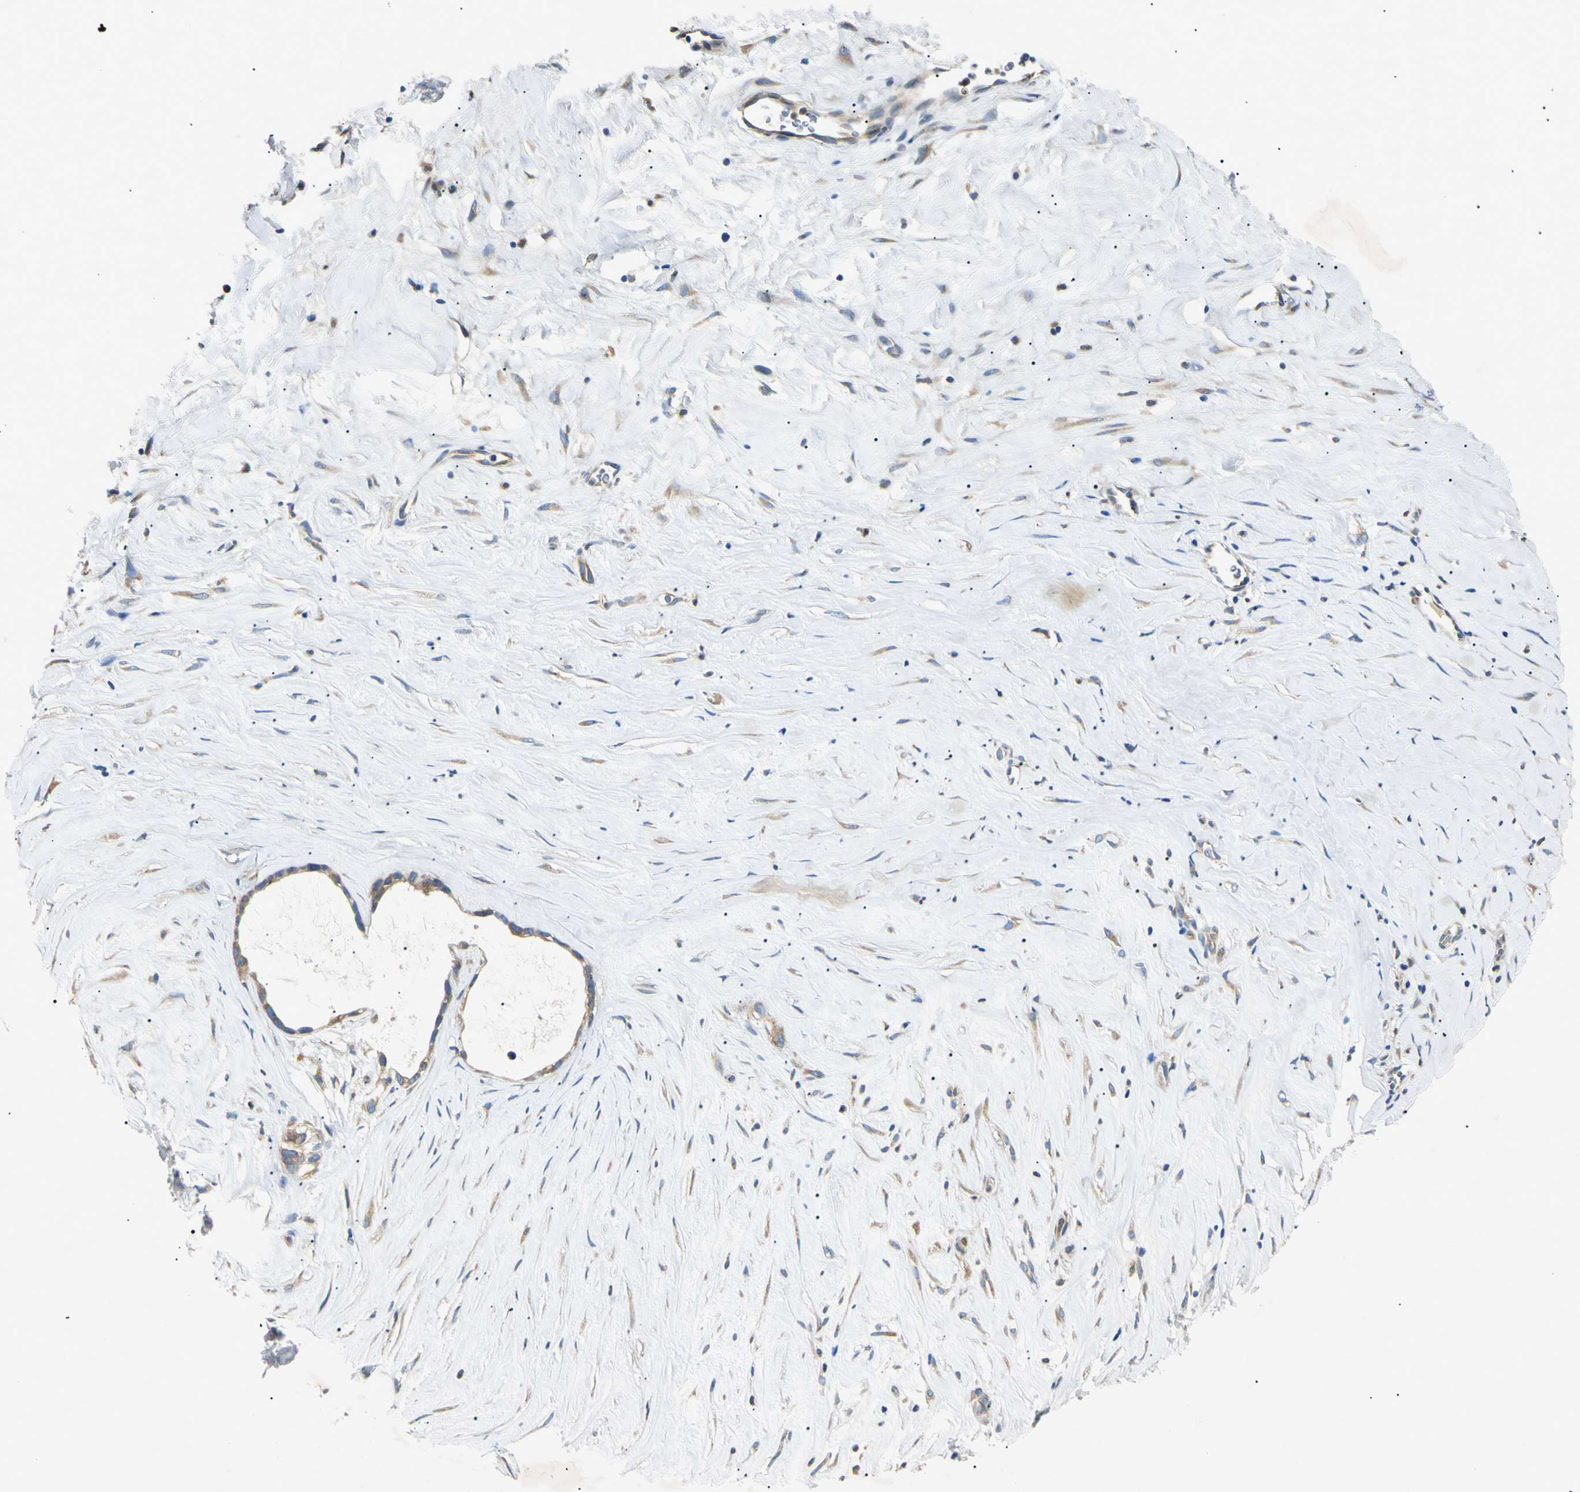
{"staining": {"intensity": "moderate", "quantity": ">75%", "location": "cytoplasmic/membranous"}, "tissue": "liver cancer", "cell_type": "Tumor cells", "image_type": "cancer", "snomed": [{"axis": "morphology", "description": "Cholangiocarcinoma"}, {"axis": "topography", "description": "Liver"}], "caption": "Immunohistochemical staining of liver cholangiocarcinoma reveals medium levels of moderate cytoplasmic/membranous expression in approximately >75% of tumor cells.", "gene": "DNAJB12", "patient": {"sex": "female", "age": 65}}